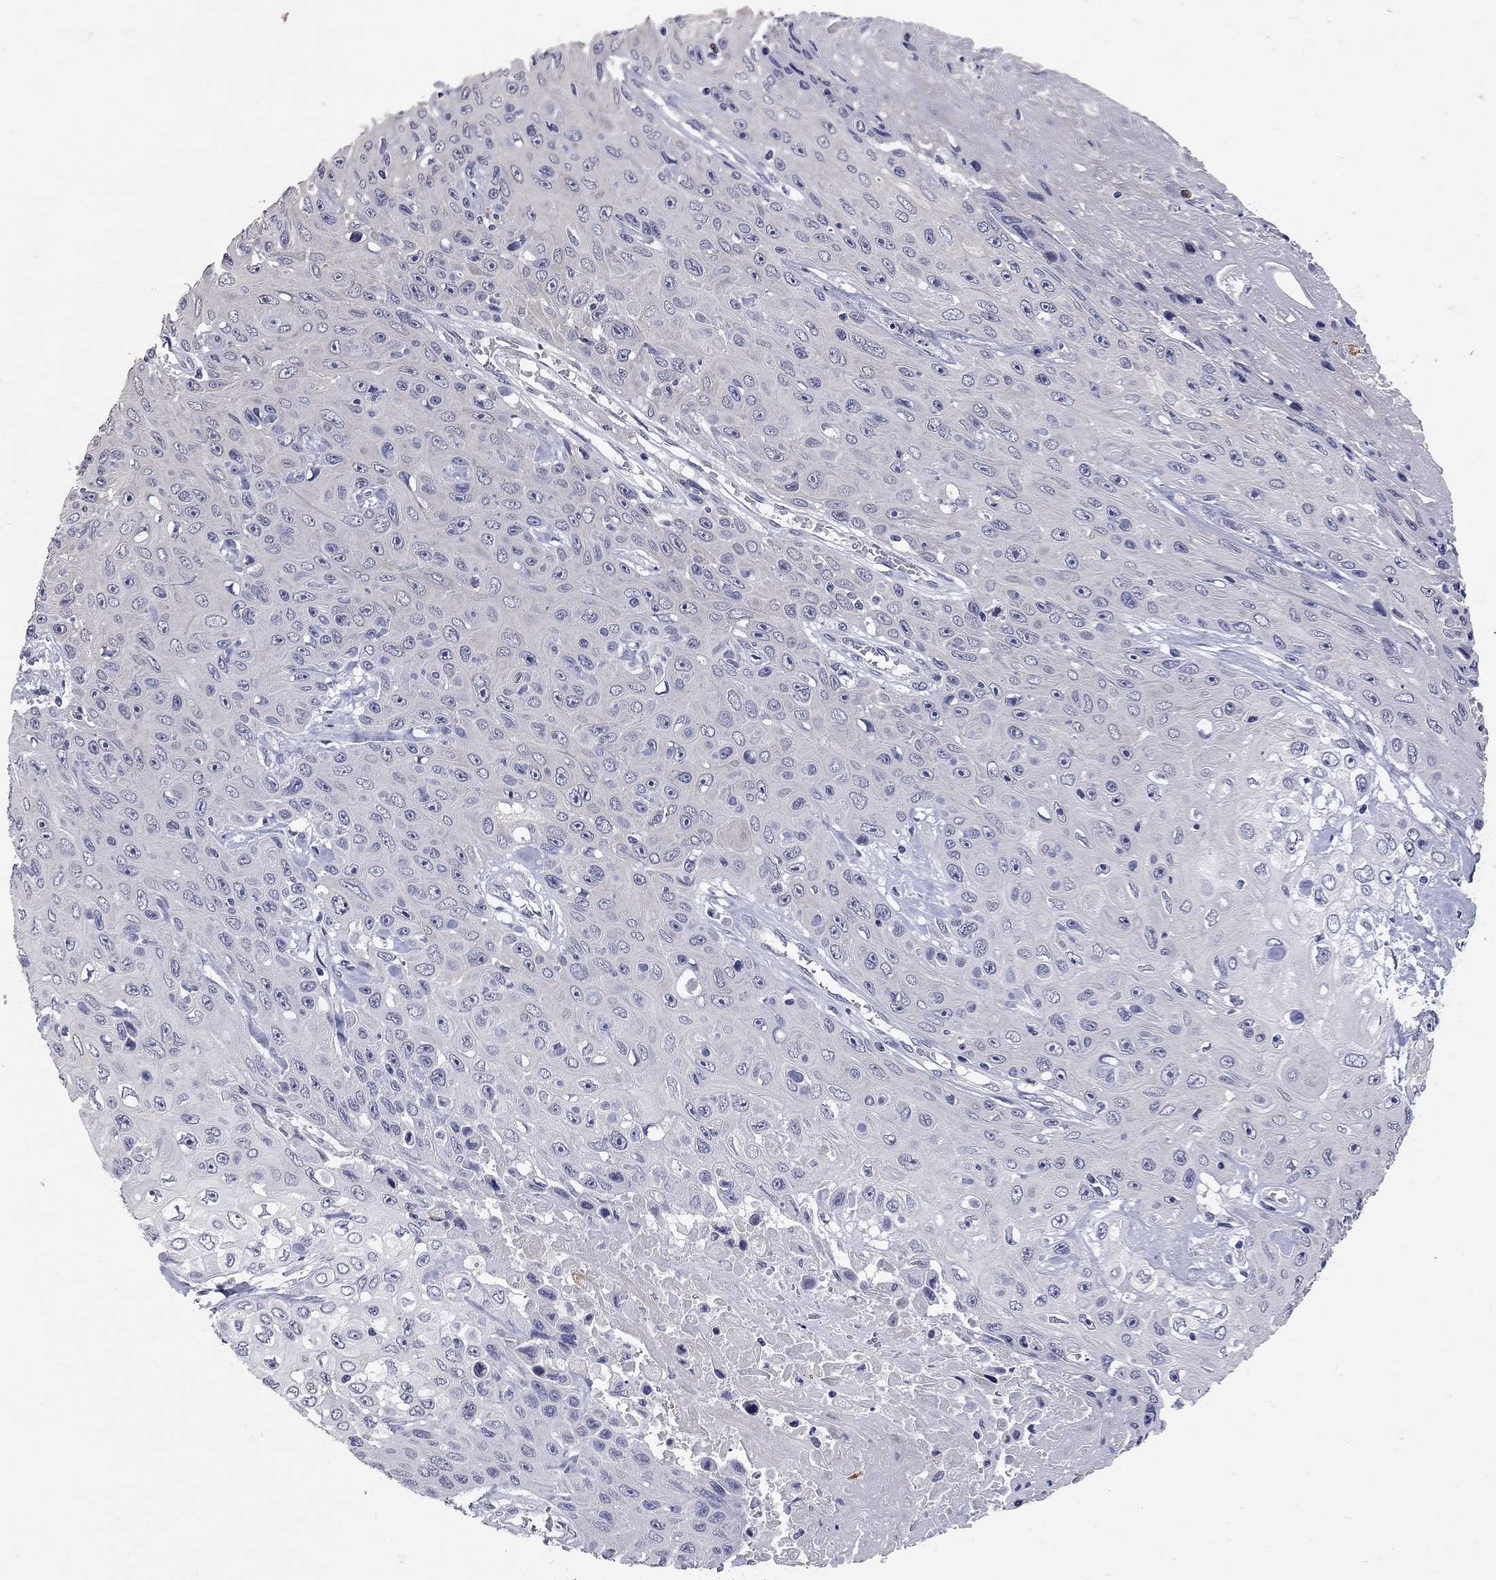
{"staining": {"intensity": "negative", "quantity": "none", "location": "none"}, "tissue": "skin cancer", "cell_type": "Tumor cells", "image_type": "cancer", "snomed": [{"axis": "morphology", "description": "Squamous cell carcinoma, NOS"}, {"axis": "topography", "description": "Skin"}], "caption": "DAB immunohistochemical staining of skin cancer (squamous cell carcinoma) shows no significant staining in tumor cells.", "gene": "NOS2", "patient": {"sex": "male", "age": 82}}